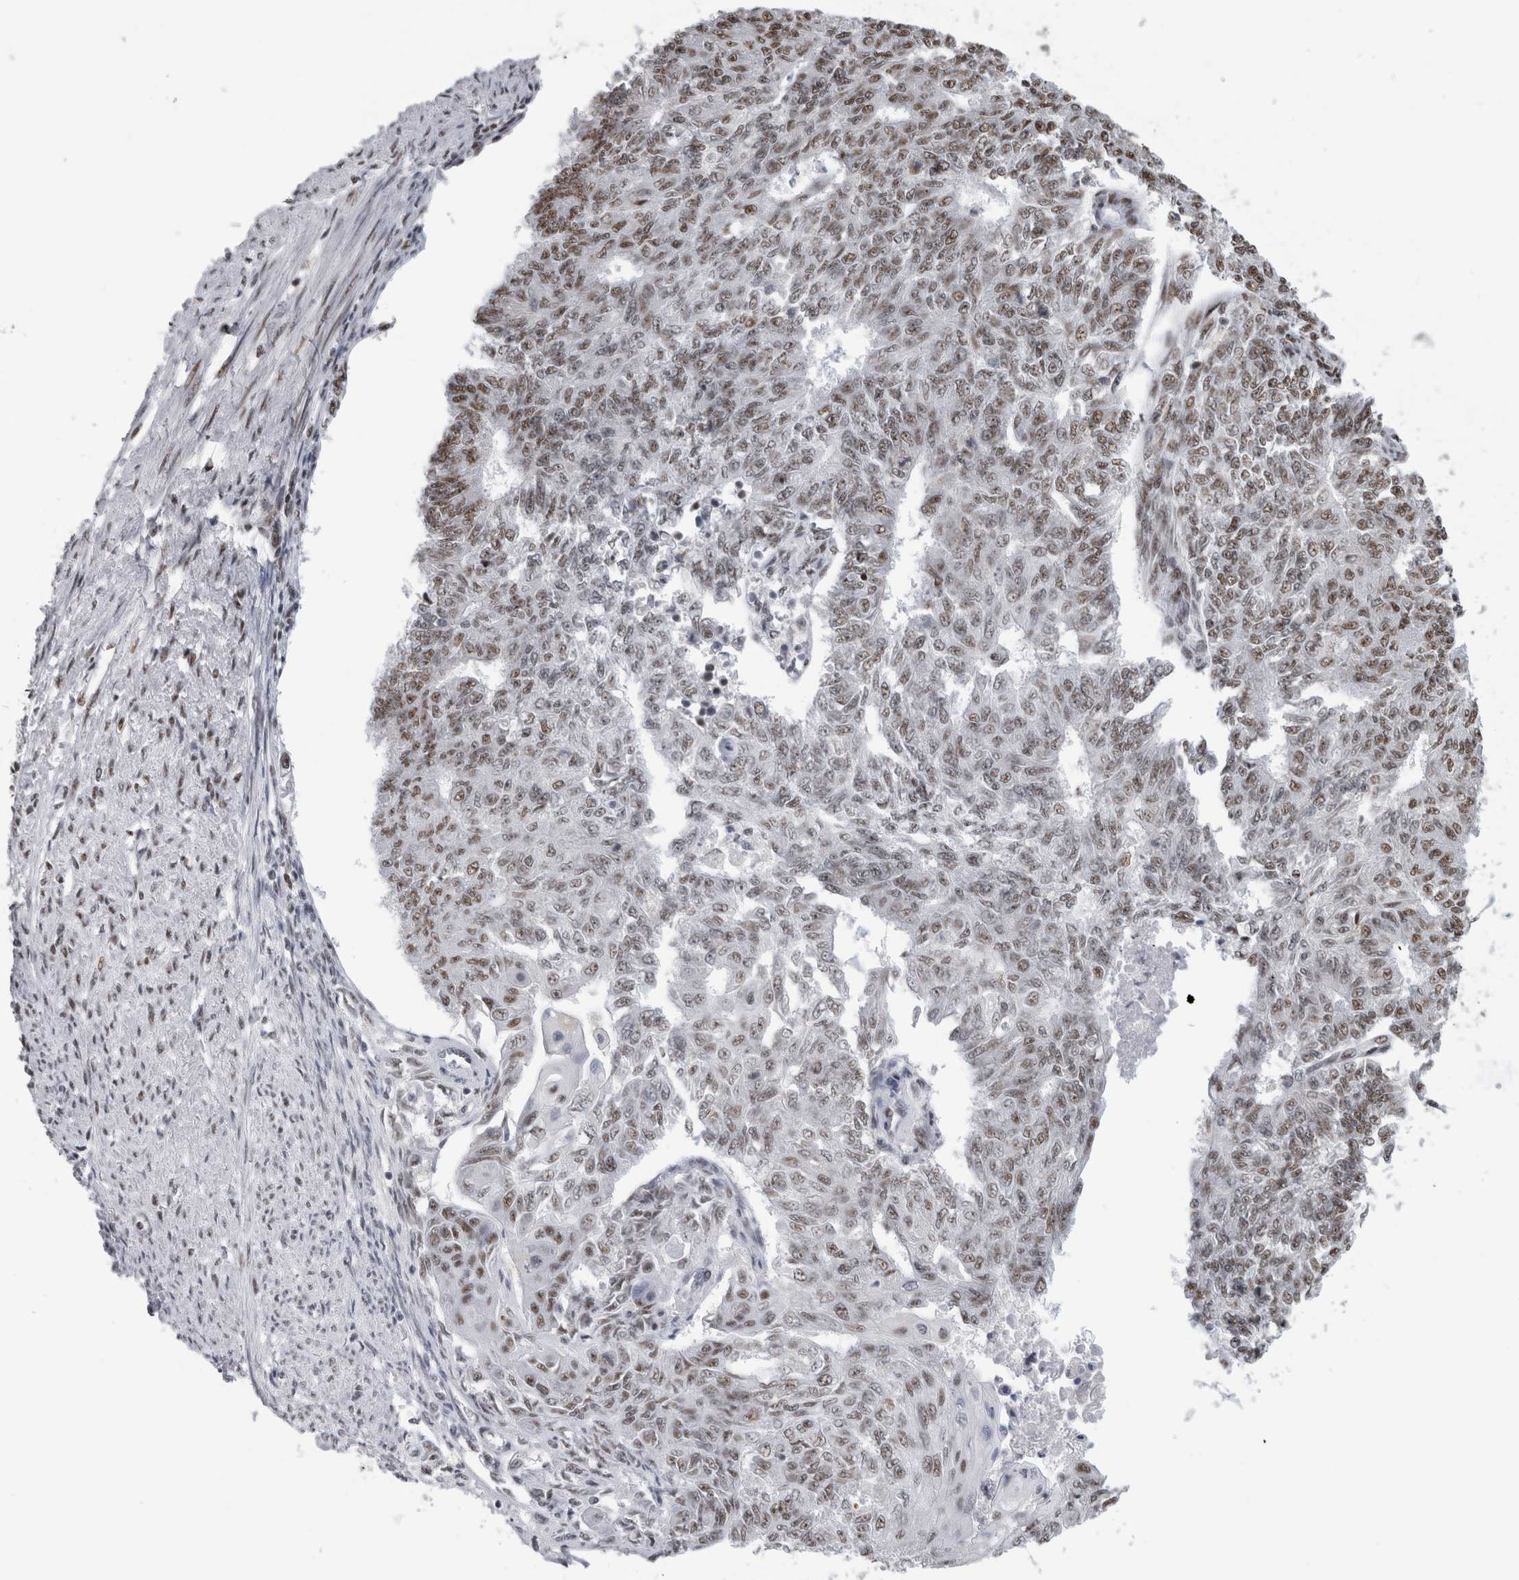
{"staining": {"intensity": "moderate", "quantity": "25%-75%", "location": "nuclear"}, "tissue": "endometrial cancer", "cell_type": "Tumor cells", "image_type": "cancer", "snomed": [{"axis": "morphology", "description": "Adenocarcinoma, NOS"}, {"axis": "topography", "description": "Endometrium"}], "caption": "Immunohistochemical staining of adenocarcinoma (endometrial) shows medium levels of moderate nuclear expression in about 25%-75% of tumor cells.", "gene": "CDK11A", "patient": {"sex": "female", "age": 32}}